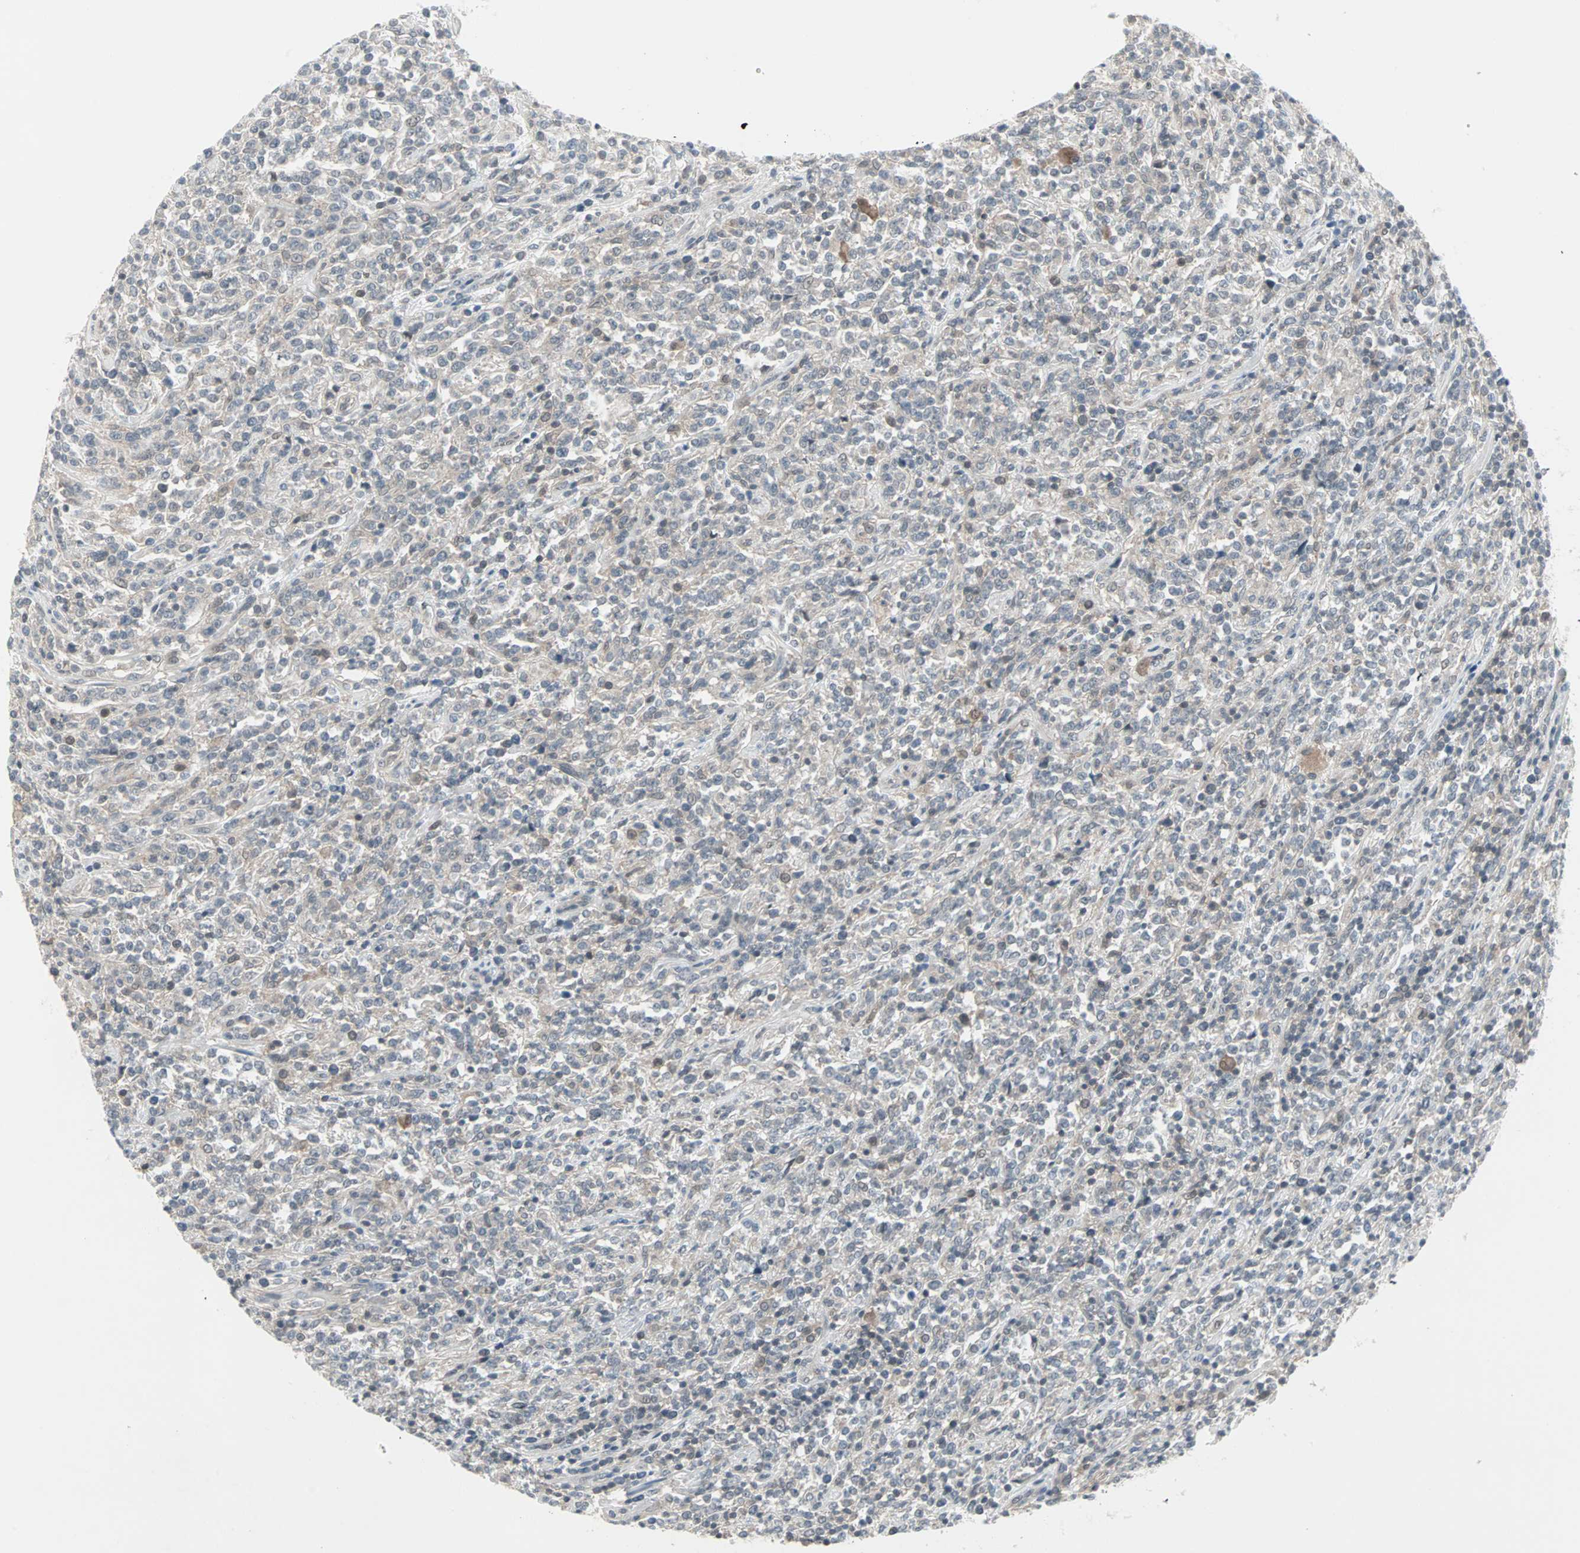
{"staining": {"intensity": "negative", "quantity": "none", "location": "none"}, "tissue": "lymphoma", "cell_type": "Tumor cells", "image_type": "cancer", "snomed": [{"axis": "morphology", "description": "Malignant lymphoma, non-Hodgkin's type, High grade"}, {"axis": "topography", "description": "Soft tissue"}], "caption": "This is an immunohistochemistry photomicrograph of high-grade malignant lymphoma, non-Hodgkin's type. There is no positivity in tumor cells.", "gene": "PTPA", "patient": {"sex": "male", "age": 18}}